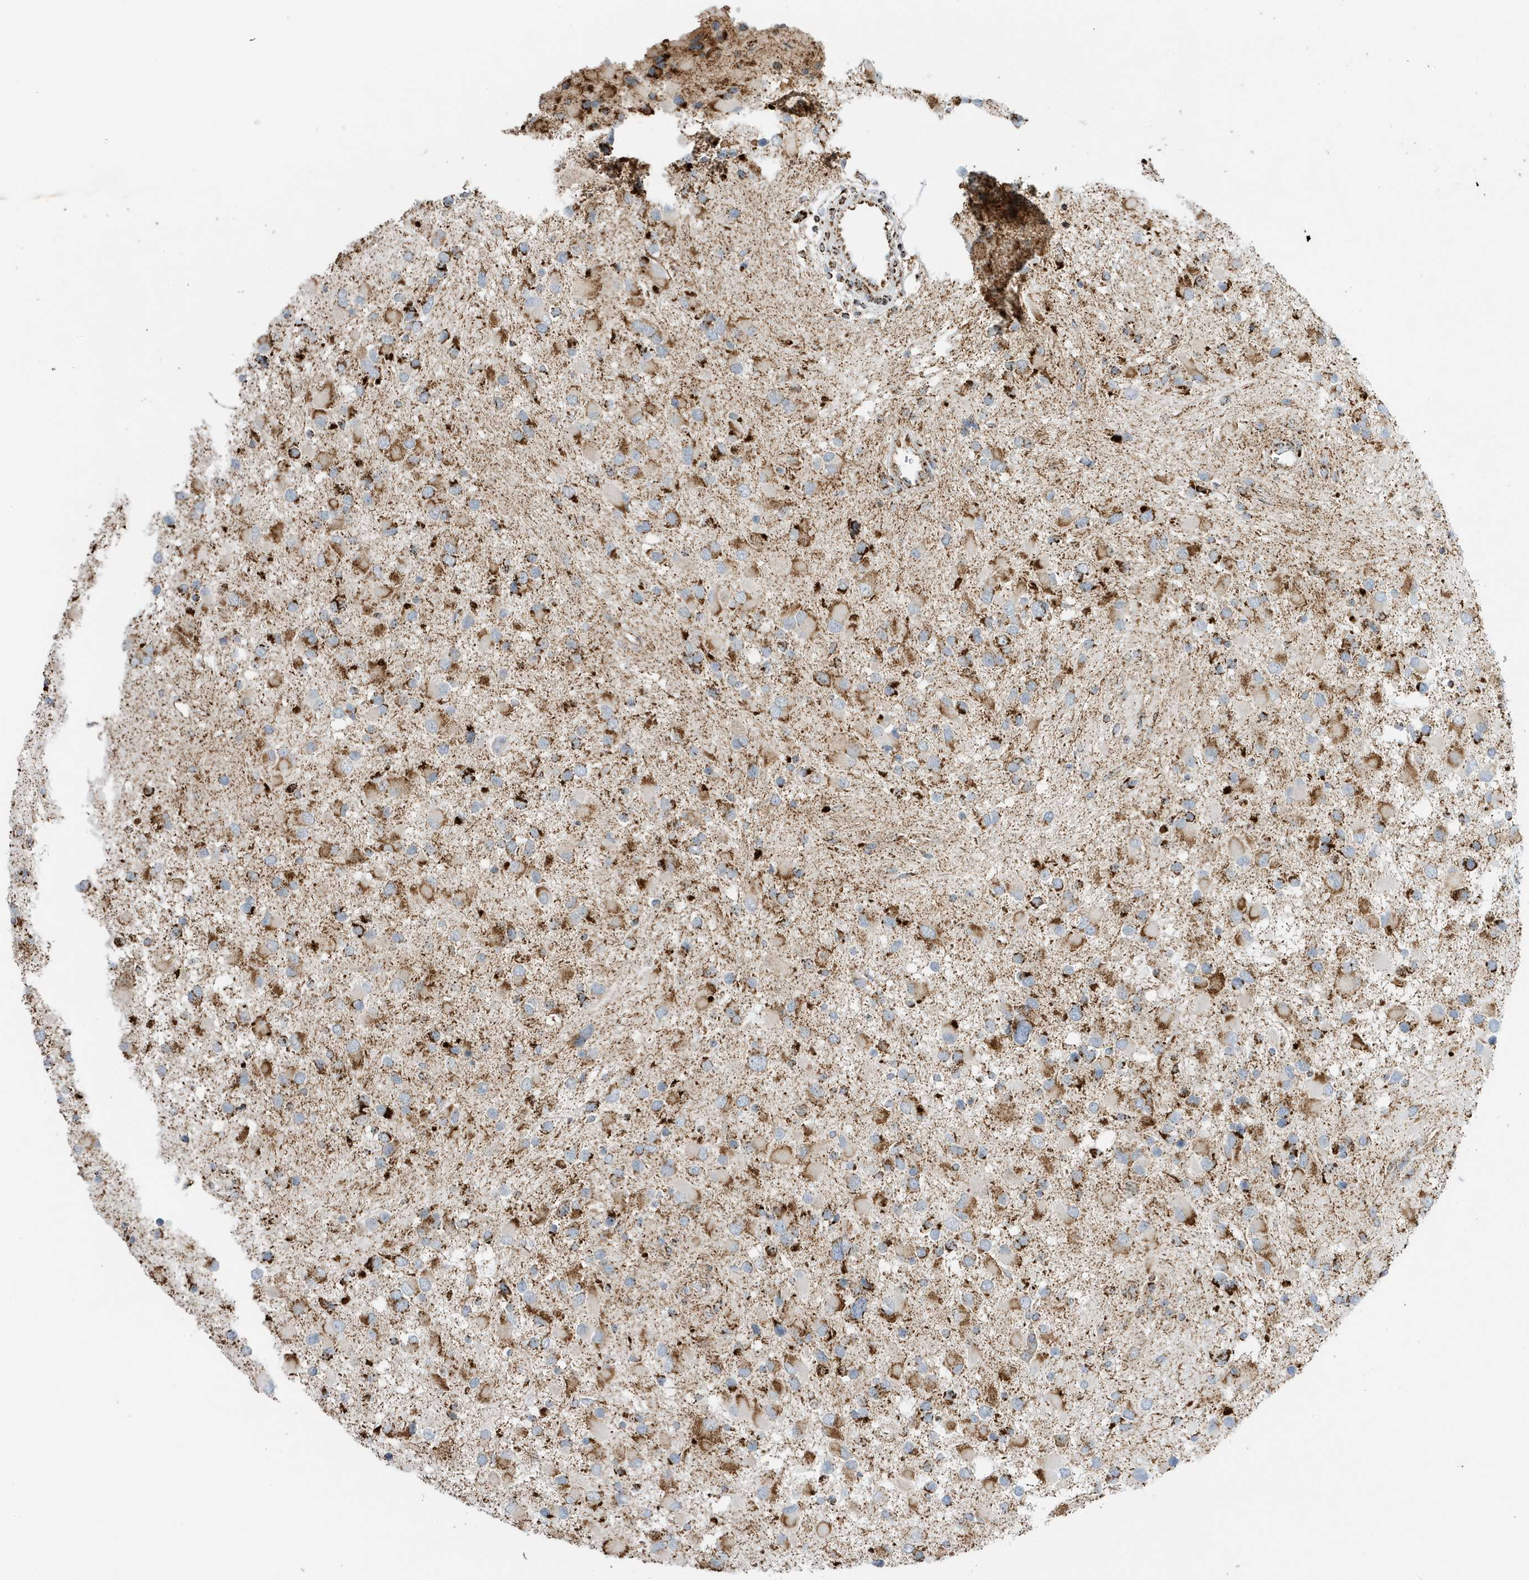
{"staining": {"intensity": "moderate", "quantity": "25%-75%", "location": "cytoplasmic/membranous"}, "tissue": "glioma", "cell_type": "Tumor cells", "image_type": "cancer", "snomed": [{"axis": "morphology", "description": "Glioma, malignant, High grade"}, {"axis": "topography", "description": "Brain"}], "caption": "Human malignant high-grade glioma stained with a brown dye demonstrates moderate cytoplasmic/membranous positive expression in approximately 25%-75% of tumor cells.", "gene": "ATP5ME", "patient": {"sex": "male", "age": 53}}